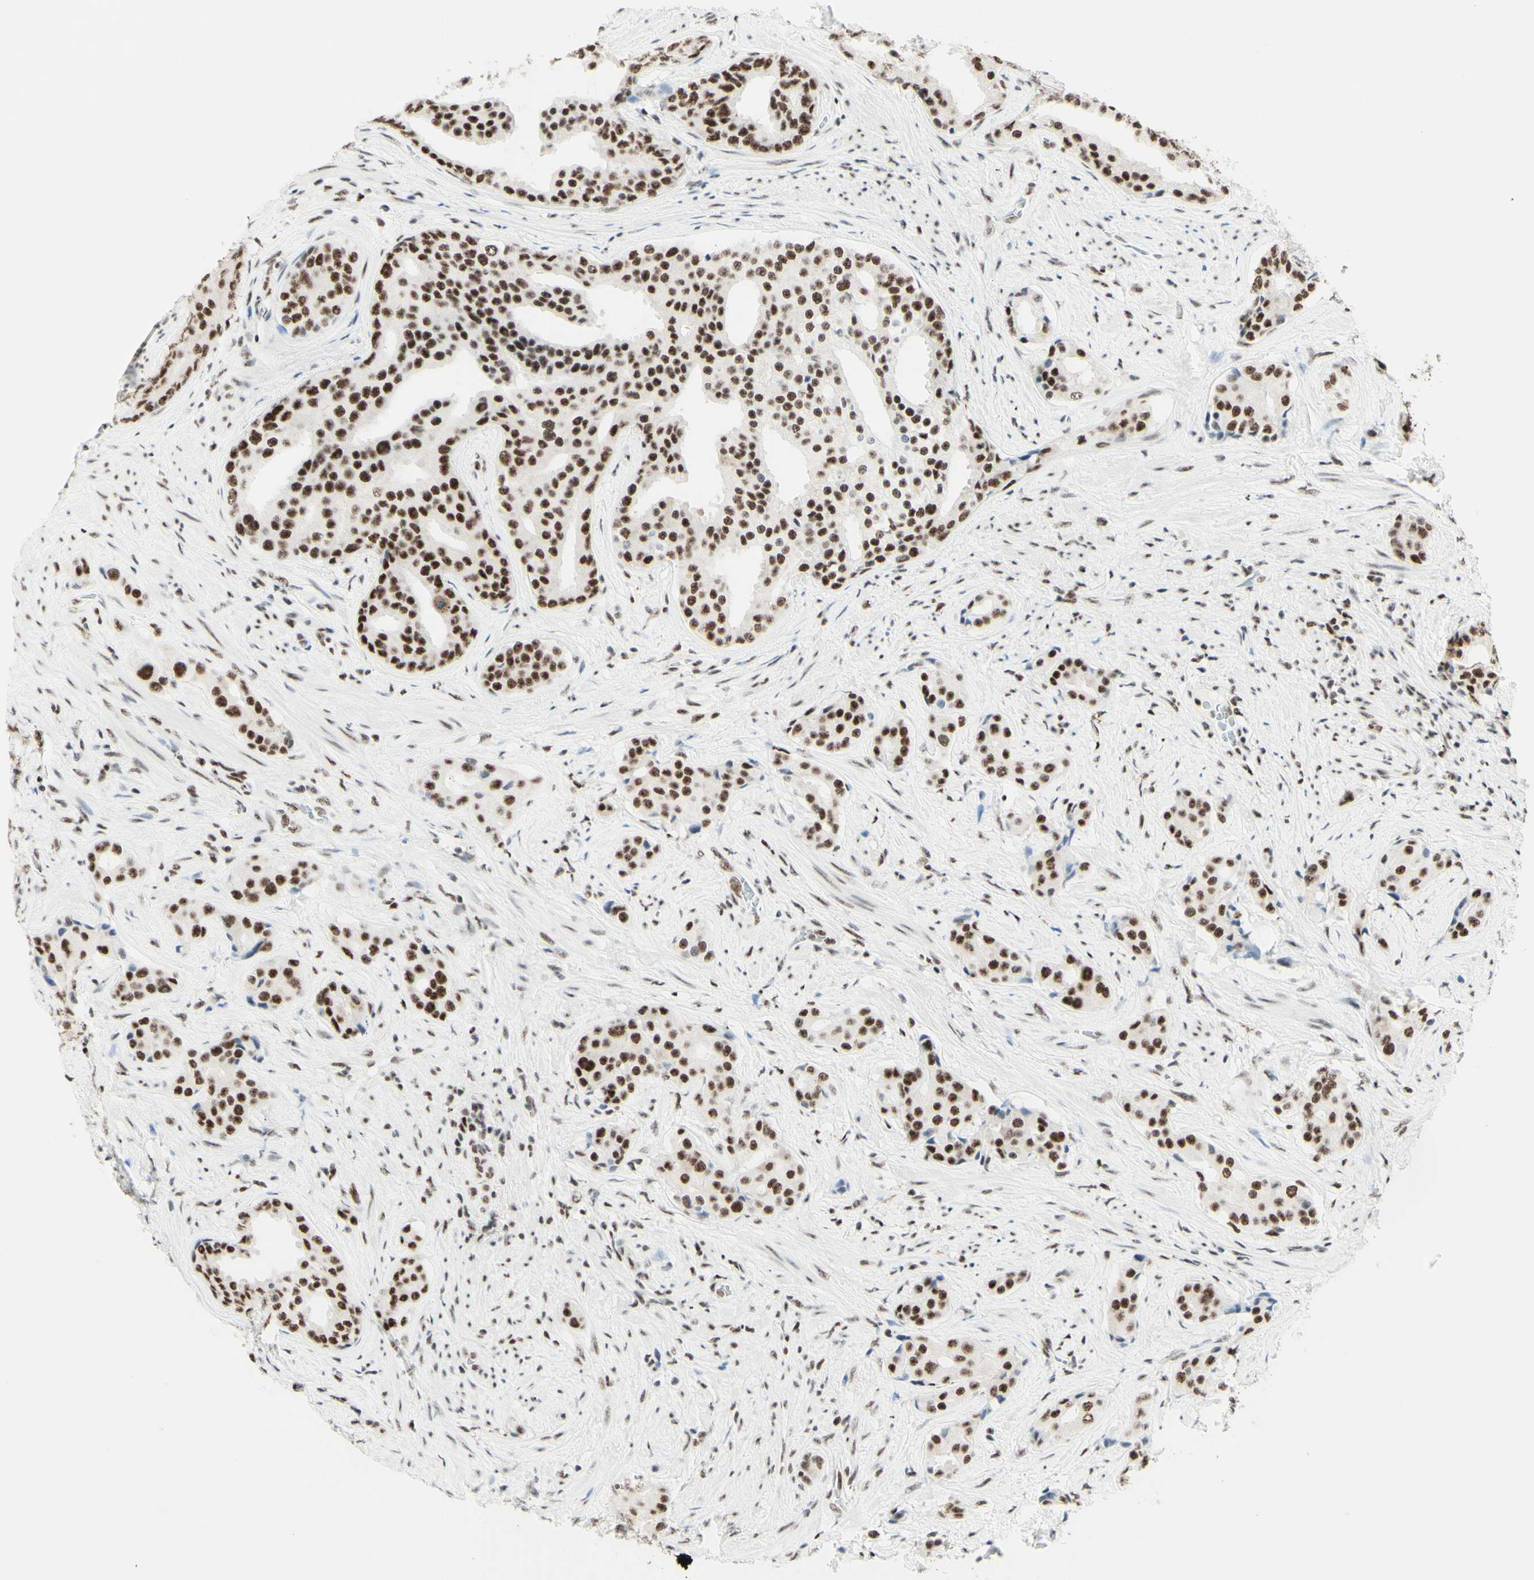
{"staining": {"intensity": "strong", "quantity": ">75%", "location": "nuclear"}, "tissue": "prostate cancer", "cell_type": "Tumor cells", "image_type": "cancer", "snomed": [{"axis": "morphology", "description": "Adenocarcinoma, High grade"}, {"axis": "topography", "description": "Prostate"}], "caption": "Protein expression by immunohistochemistry (IHC) reveals strong nuclear staining in about >75% of tumor cells in adenocarcinoma (high-grade) (prostate).", "gene": "WTAP", "patient": {"sex": "male", "age": 71}}